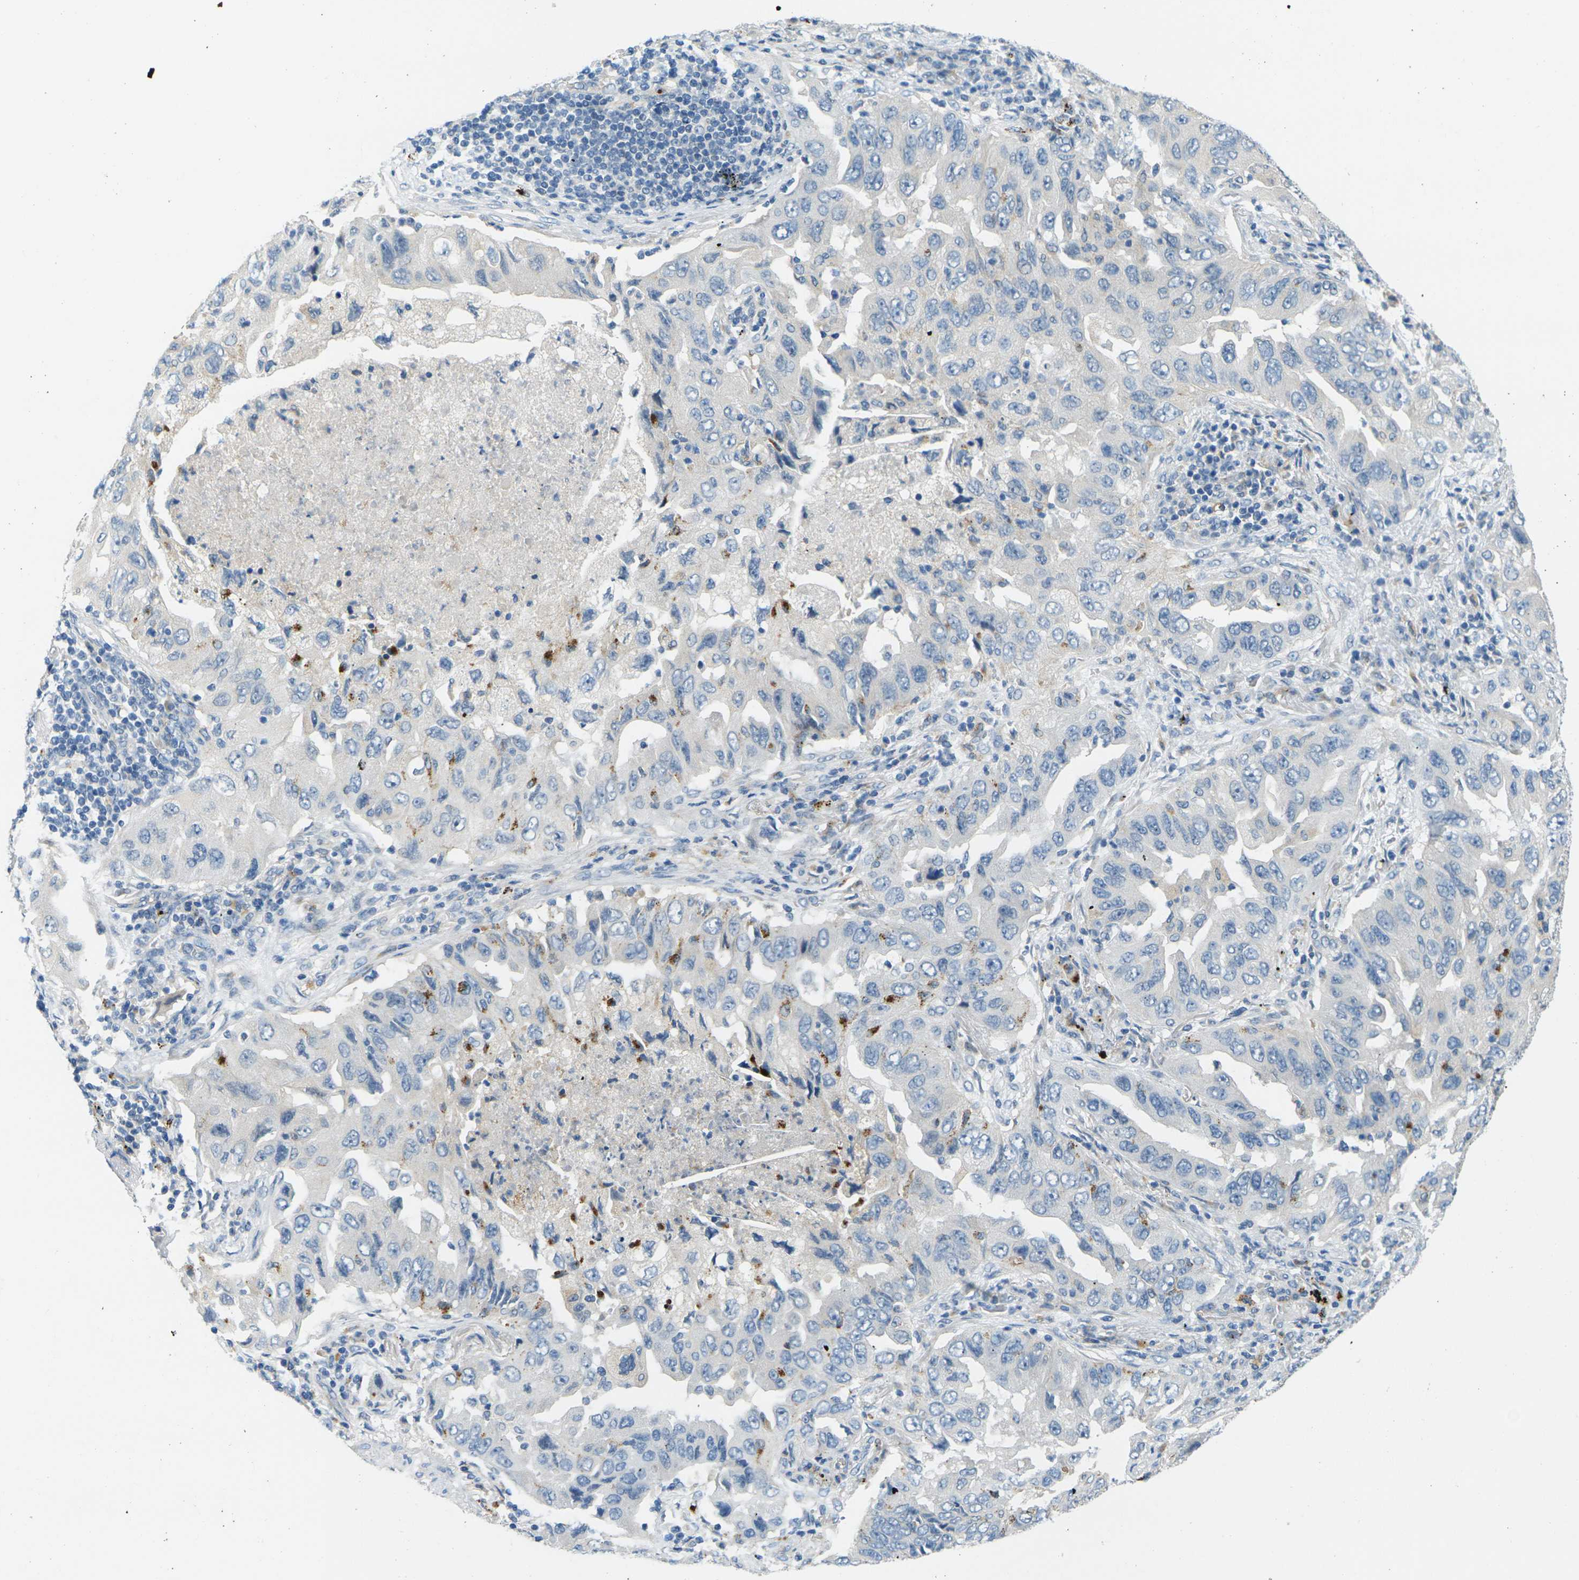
{"staining": {"intensity": "negative", "quantity": "none", "location": "none"}, "tissue": "lung cancer", "cell_type": "Tumor cells", "image_type": "cancer", "snomed": [{"axis": "morphology", "description": "Adenocarcinoma, NOS"}, {"axis": "topography", "description": "Lung"}], "caption": "Immunohistochemistry (IHC) histopathology image of neoplastic tissue: human lung cancer (adenocarcinoma) stained with DAB (3,3'-diaminobenzidine) exhibits no significant protein staining in tumor cells. The staining was performed using DAB (3,3'-diaminobenzidine) to visualize the protein expression in brown, while the nuclei were stained in blue with hematoxylin (Magnification: 20x).", "gene": "CYP2C8", "patient": {"sex": "female", "age": 65}}